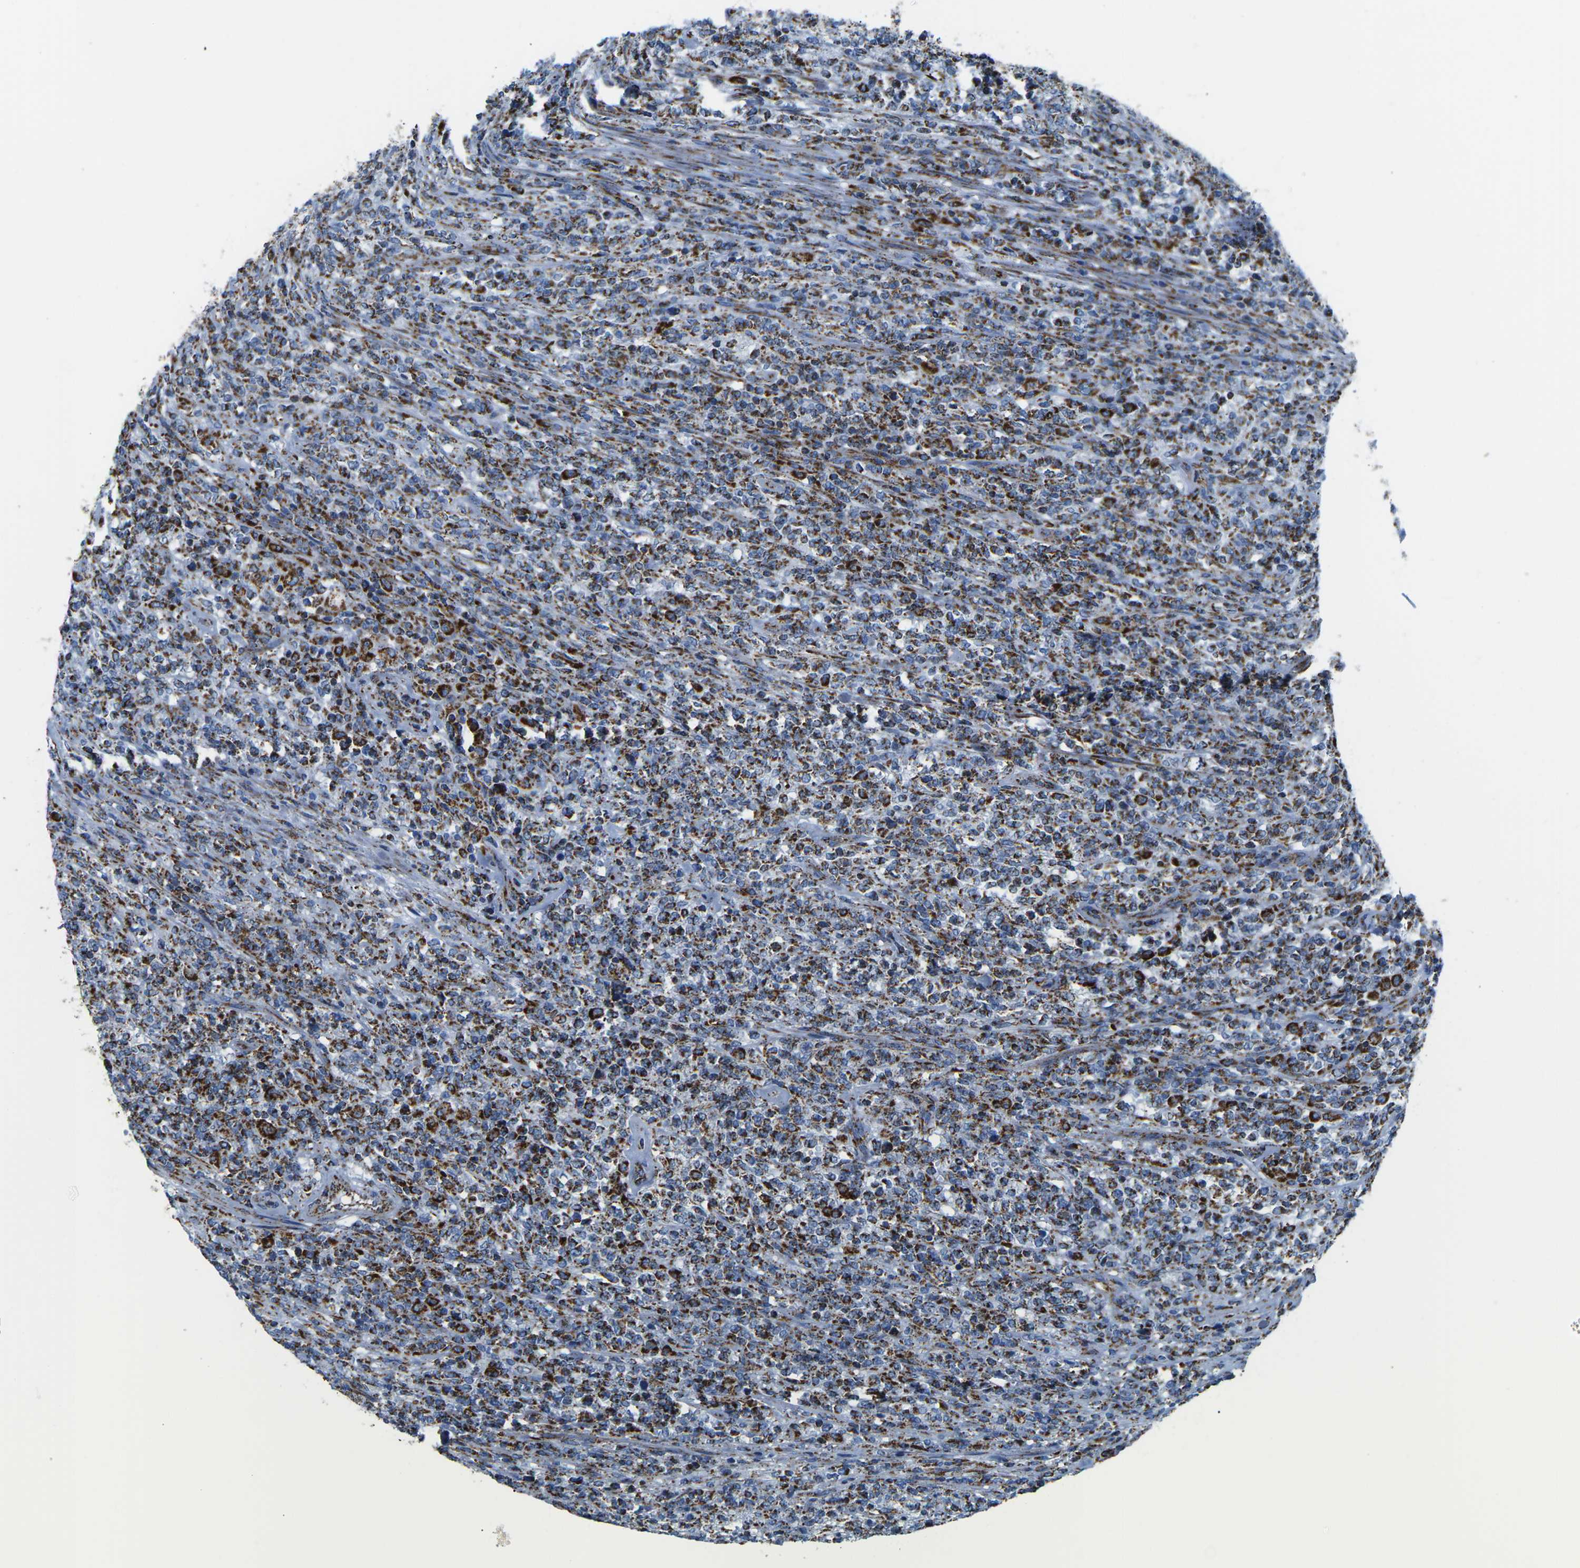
{"staining": {"intensity": "strong", "quantity": "25%-75%", "location": "cytoplasmic/membranous"}, "tissue": "lymphoma", "cell_type": "Tumor cells", "image_type": "cancer", "snomed": [{"axis": "morphology", "description": "Malignant lymphoma, non-Hodgkin's type, High grade"}, {"axis": "topography", "description": "Soft tissue"}], "caption": "A brown stain labels strong cytoplasmic/membranous positivity of a protein in malignant lymphoma, non-Hodgkin's type (high-grade) tumor cells.", "gene": "MT-CO2", "patient": {"sex": "male", "age": 18}}